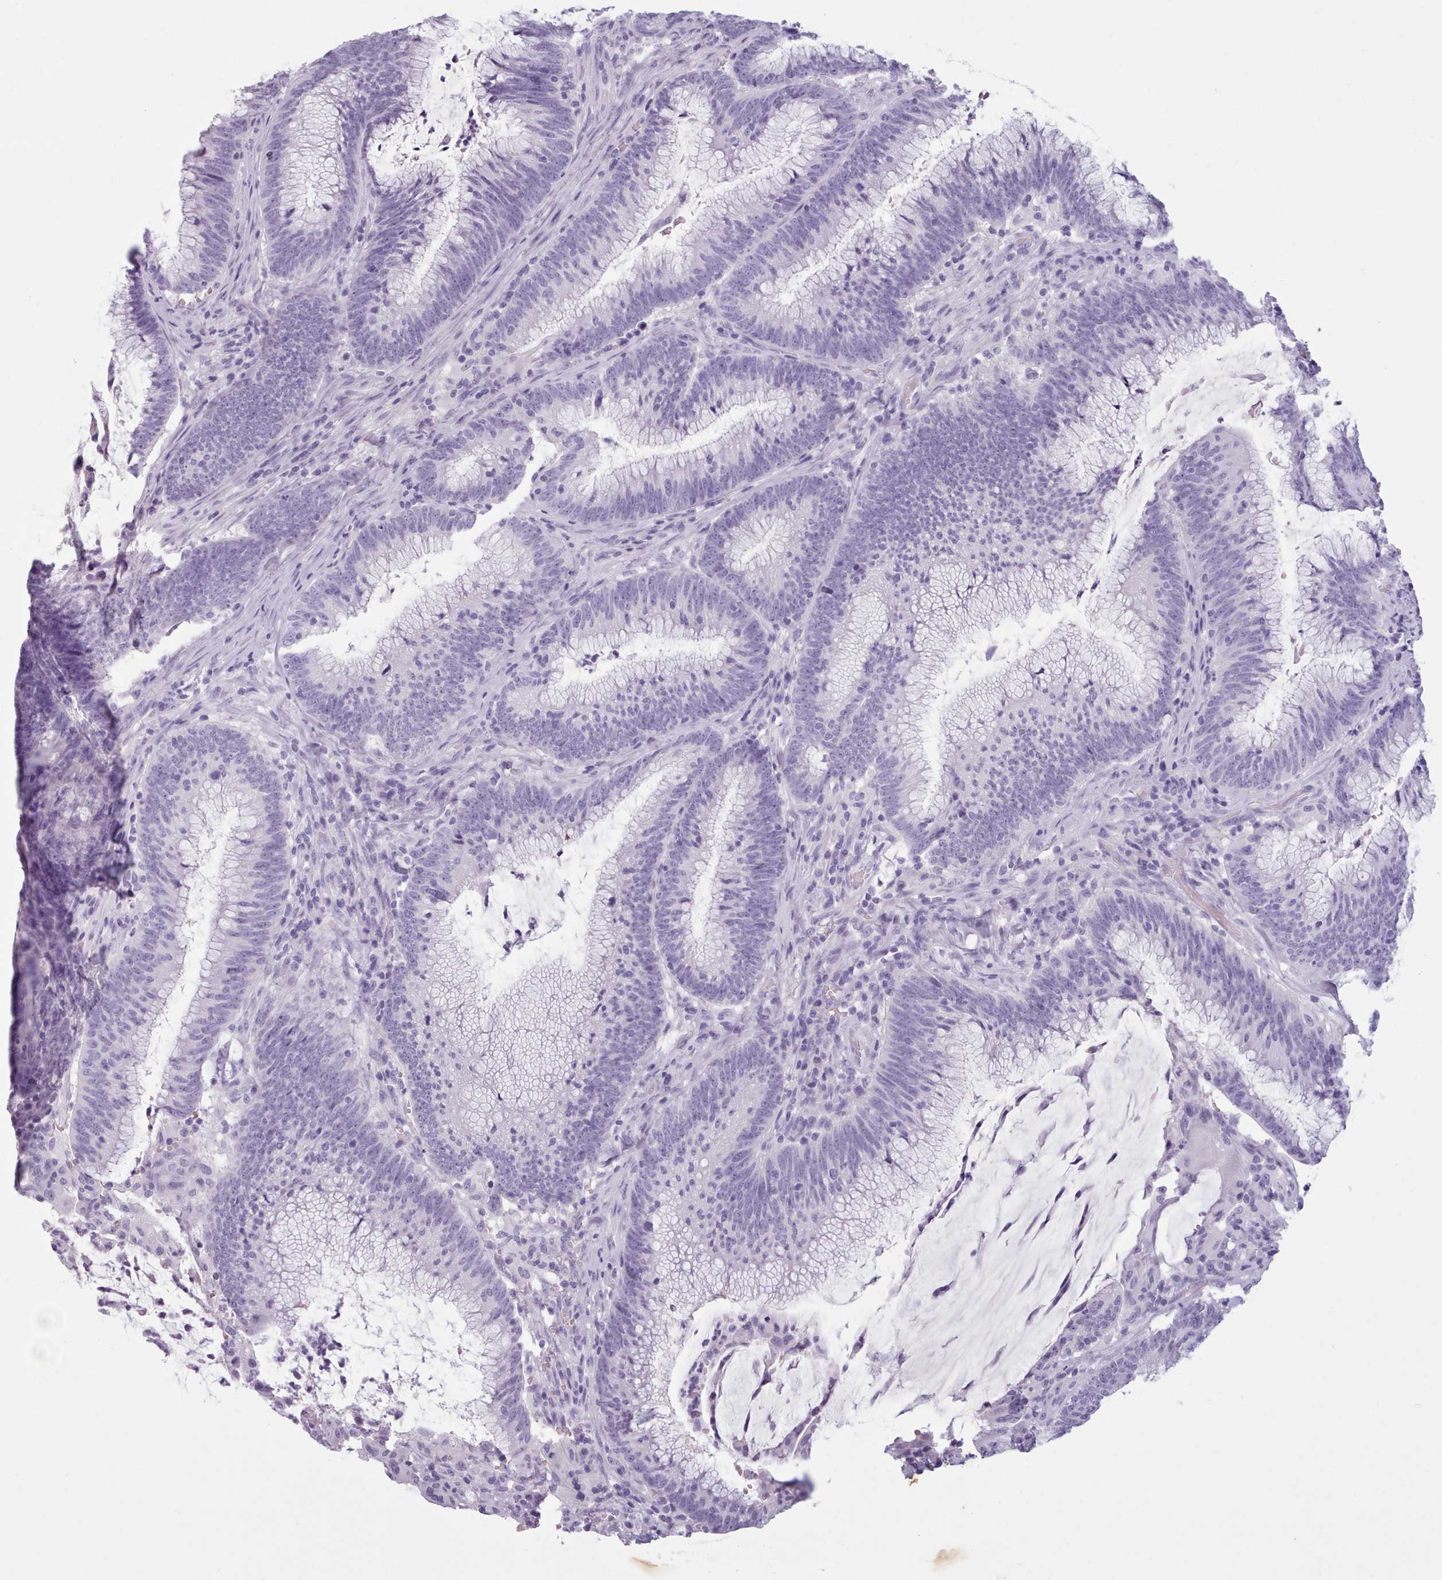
{"staining": {"intensity": "negative", "quantity": "none", "location": "none"}, "tissue": "colorectal cancer", "cell_type": "Tumor cells", "image_type": "cancer", "snomed": [{"axis": "morphology", "description": "Adenocarcinoma, NOS"}, {"axis": "topography", "description": "Rectum"}], "caption": "Tumor cells show no significant protein staining in colorectal cancer.", "gene": "ZNF43", "patient": {"sex": "female", "age": 77}}